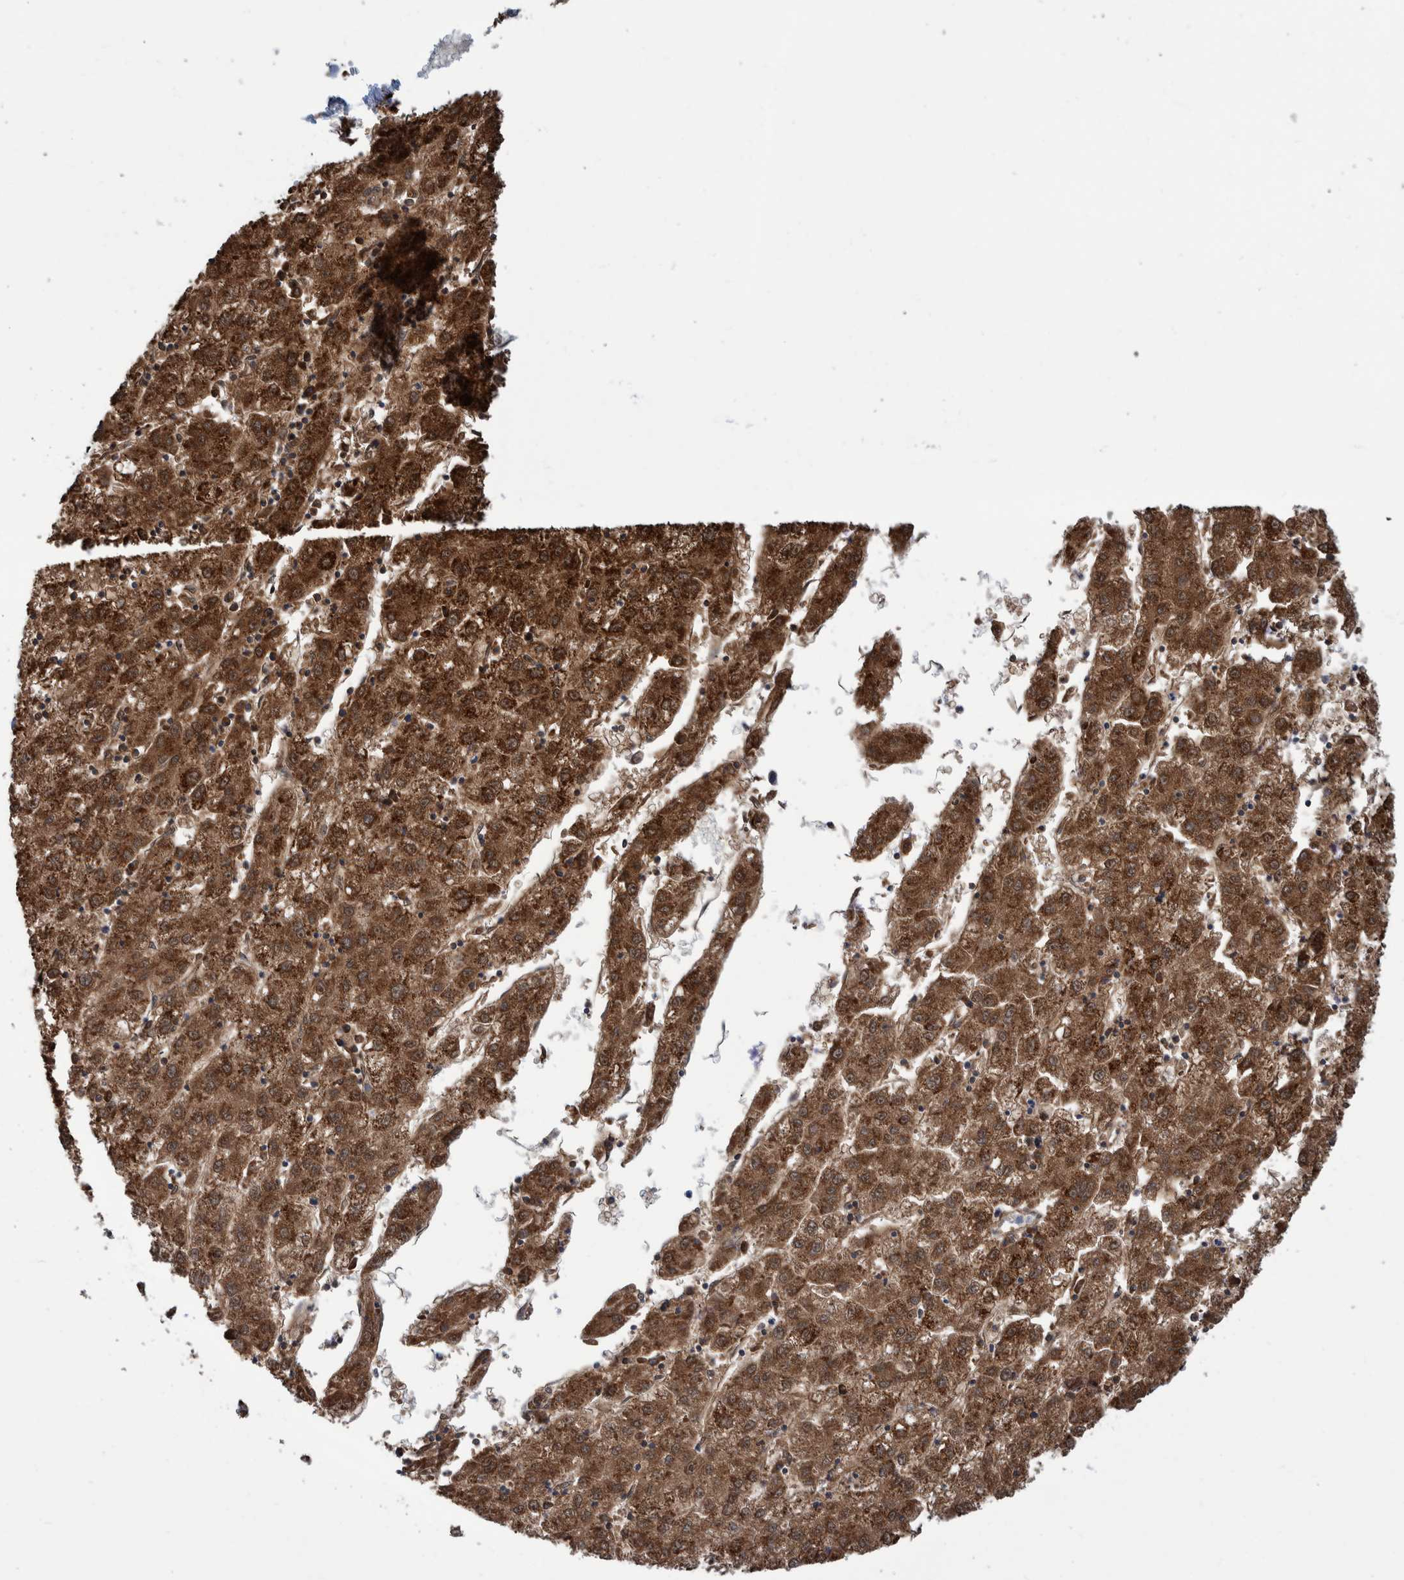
{"staining": {"intensity": "moderate", "quantity": ">75%", "location": "cytoplasmic/membranous"}, "tissue": "liver cancer", "cell_type": "Tumor cells", "image_type": "cancer", "snomed": [{"axis": "morphology", "description": "Carcinoma, Hepatocellular, NOS"}, {"axis": "topography", "description": "Liver"}], "caption": "Moderate cytoplasmic/membranous protein positivity is seen in approximately >75% of tumor cells in liver cancer.", "gene": "DECR1", "patient": {"sex": "male", "age": 72}}